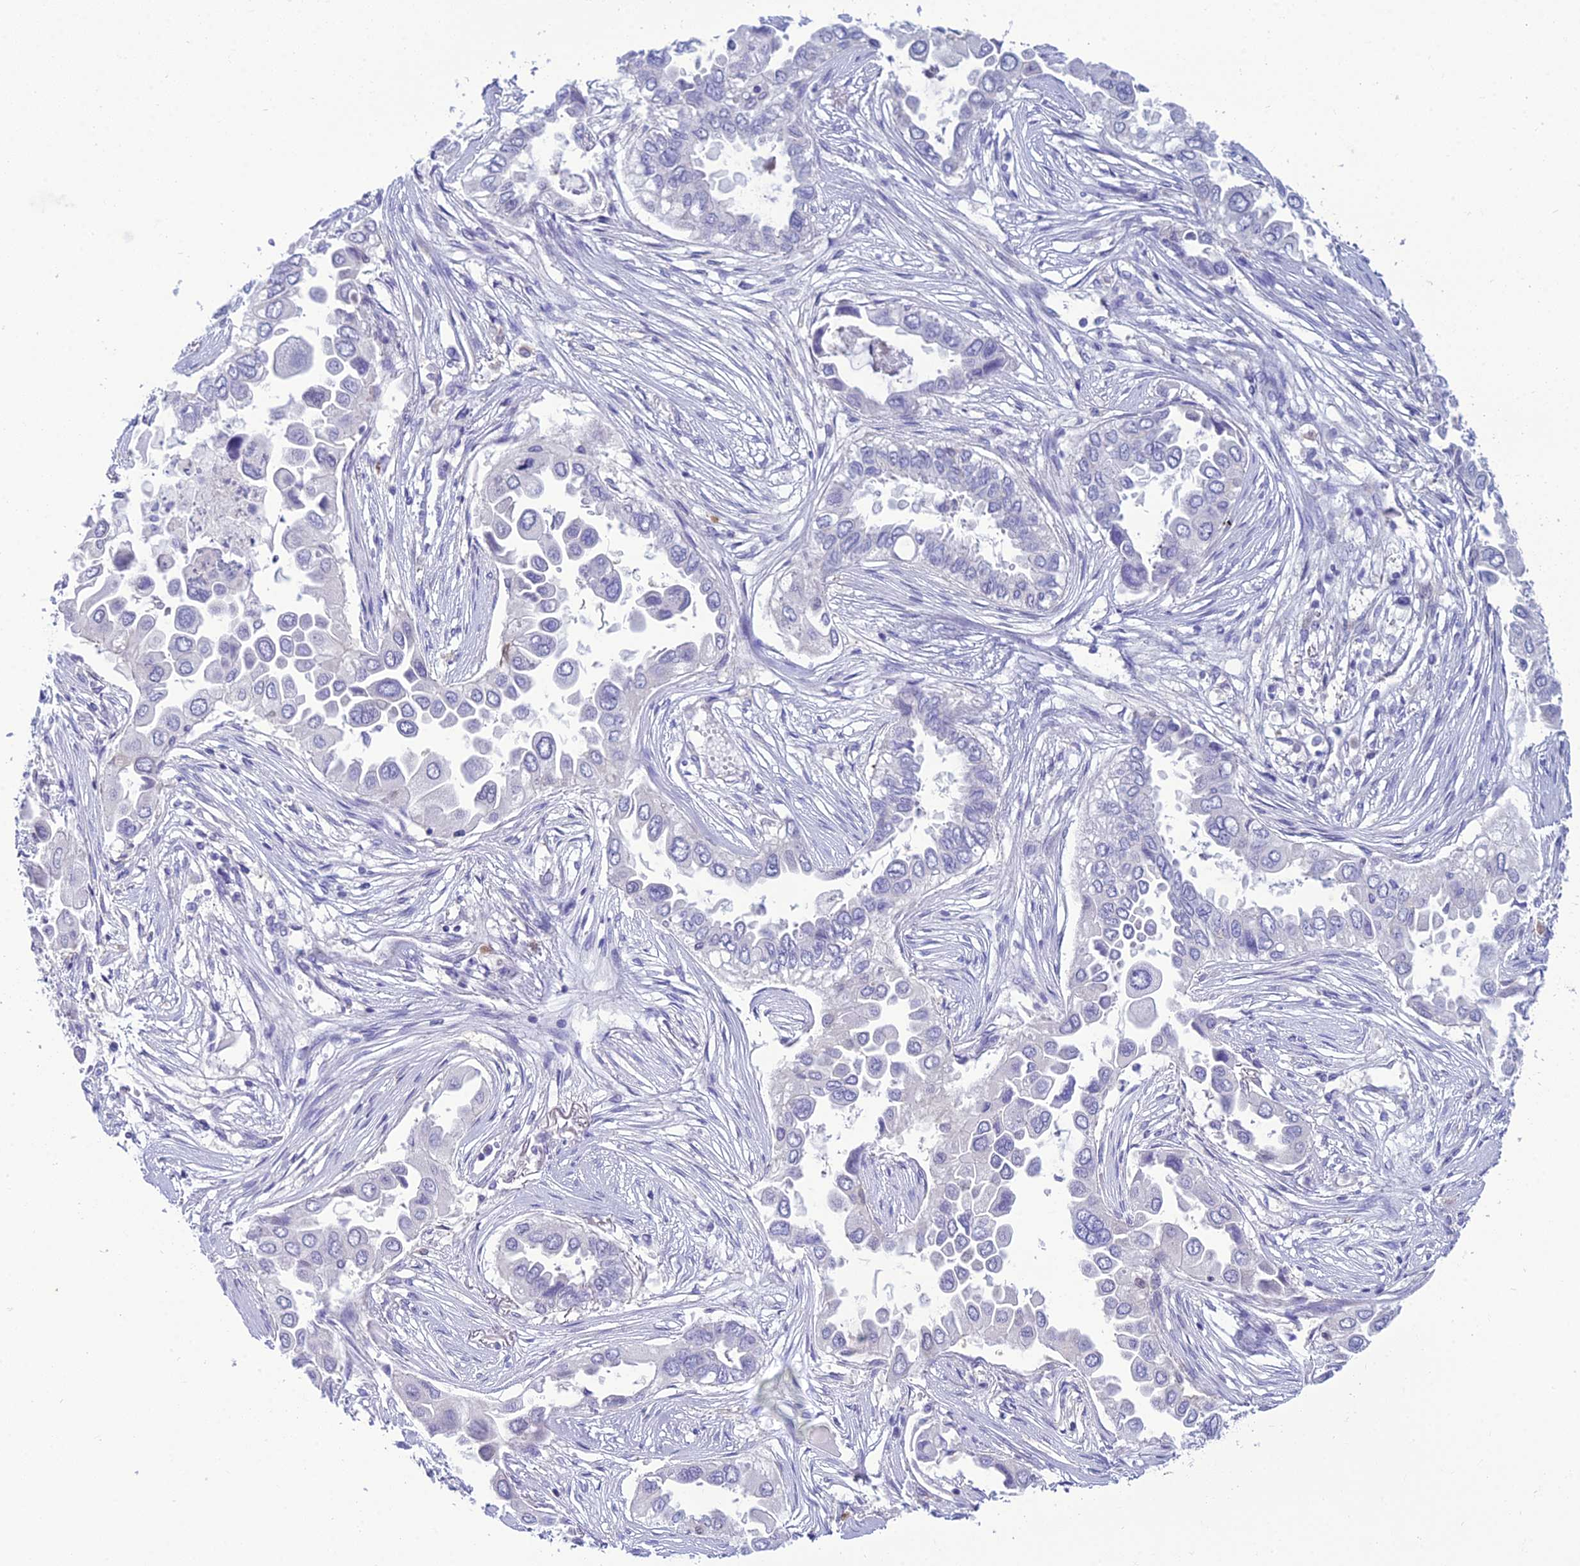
{"staining": {"intensity": "negative", "quantity": "none", "location": "none"}, "tissue": "lung cancer", "cell_type": "Tumor cells", "image_type": "cancer", "snomed": [{"axis": "morphology", "description": "Adenocarcinoma, NOS"}, {"axis": "topography", "description": "Lung"}], "caption": "Micrograph shows no protein positivity in tumor cells of lung adenocarcinoma tissue.", "gene": "GNPNAT1", "patient": {"sex": "female", "age": 76}}